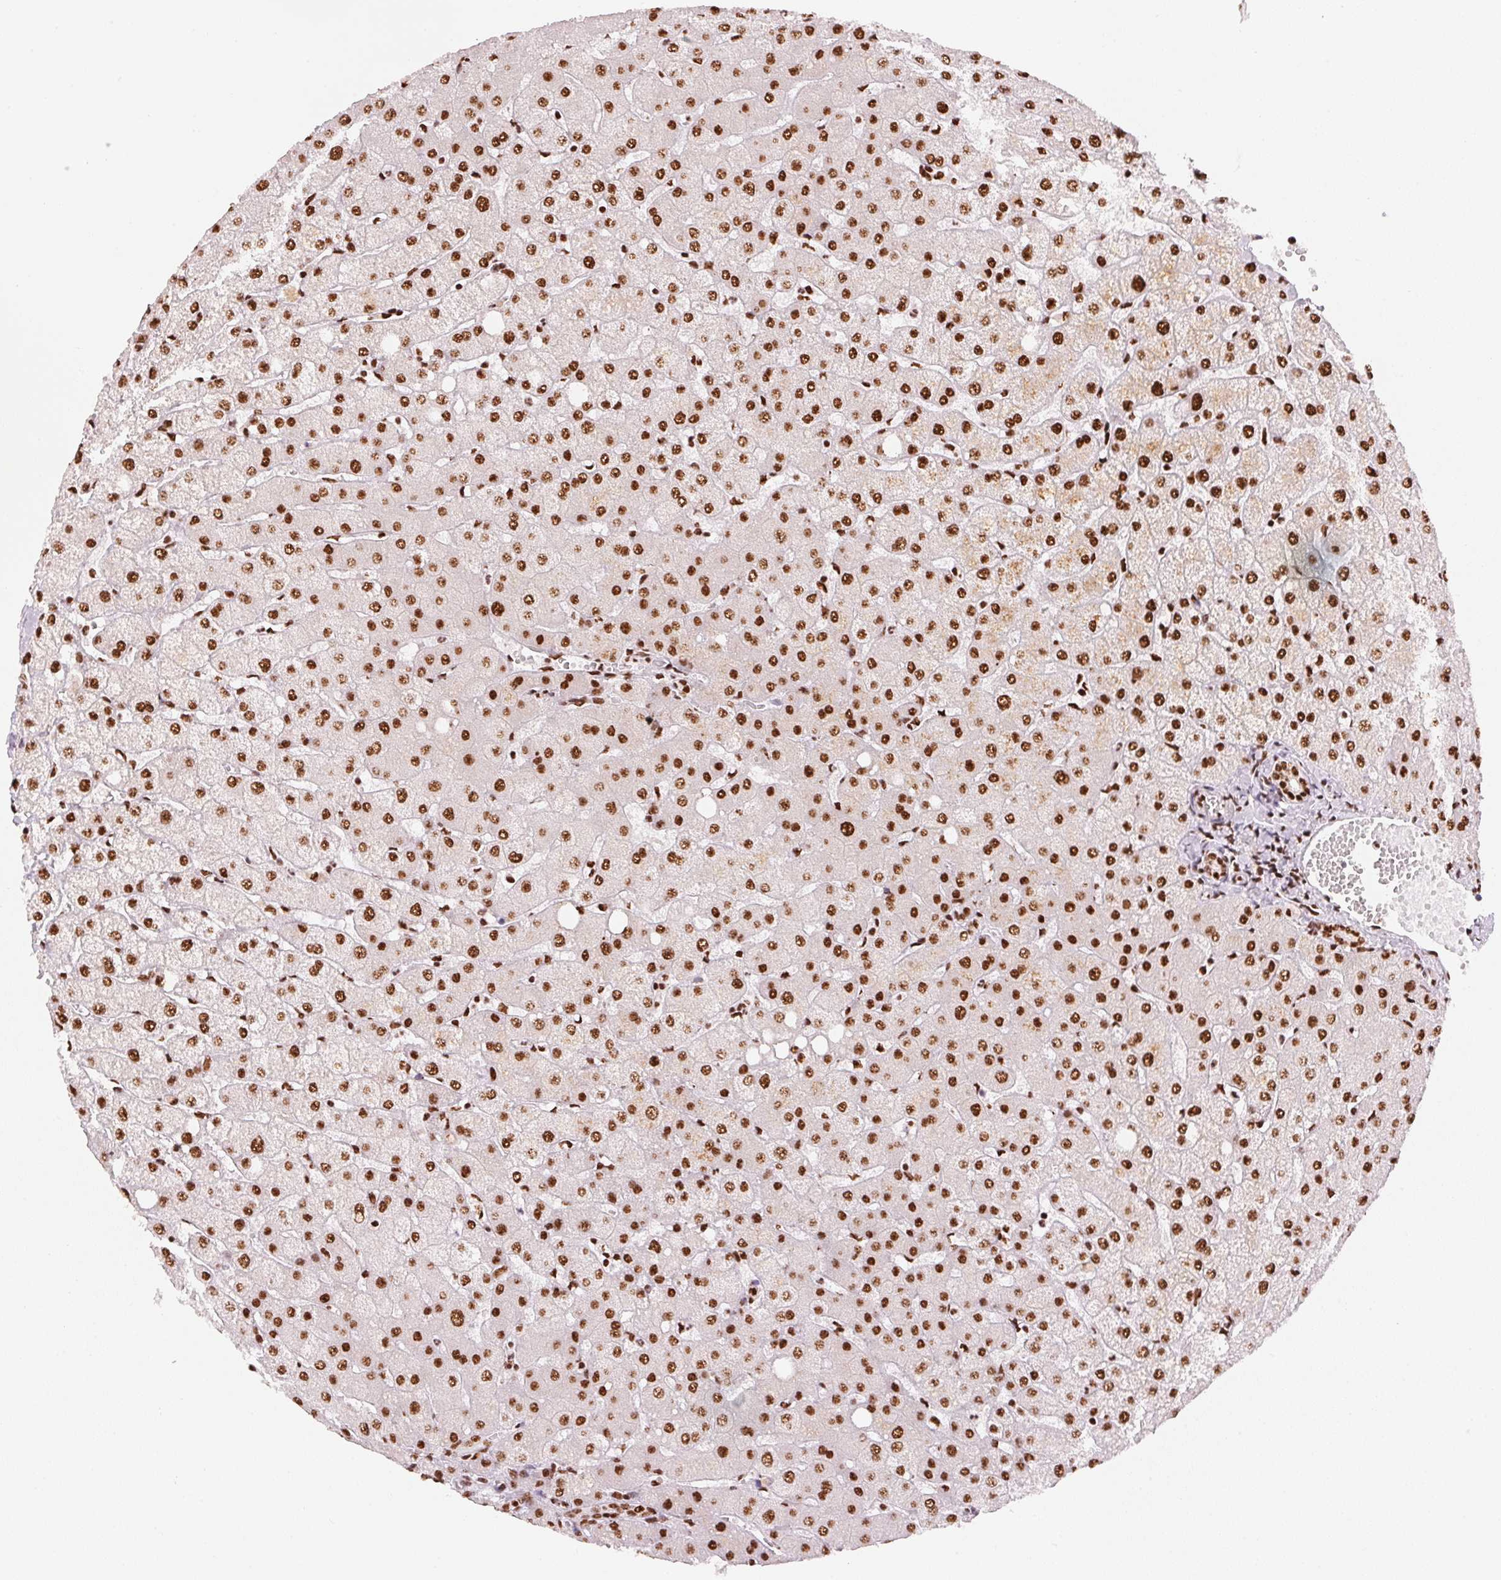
{"staining": {"intensity": "moderate", "quantity": ">75%", "location": "nuclear"}, "tissue": "liver", "cell_type": "Cholangiocytes", "image_type": "normal", "snomed": [{"axis": "morphology", "description": "Normal tissue, NOS"}, {"axis": "topography", "description": "Liver"}], "caption": "Normal liver demonstrates moderate nuclear staining in approximately >75% of cholangiocytes, visualized by immunohistochemistry. (DAB (3,3'-diaminobenzidine) IHC with brightfield microscopy, high magnification).", "gene": "NXF1", "patient": {"sex": "female", "age": 54}}